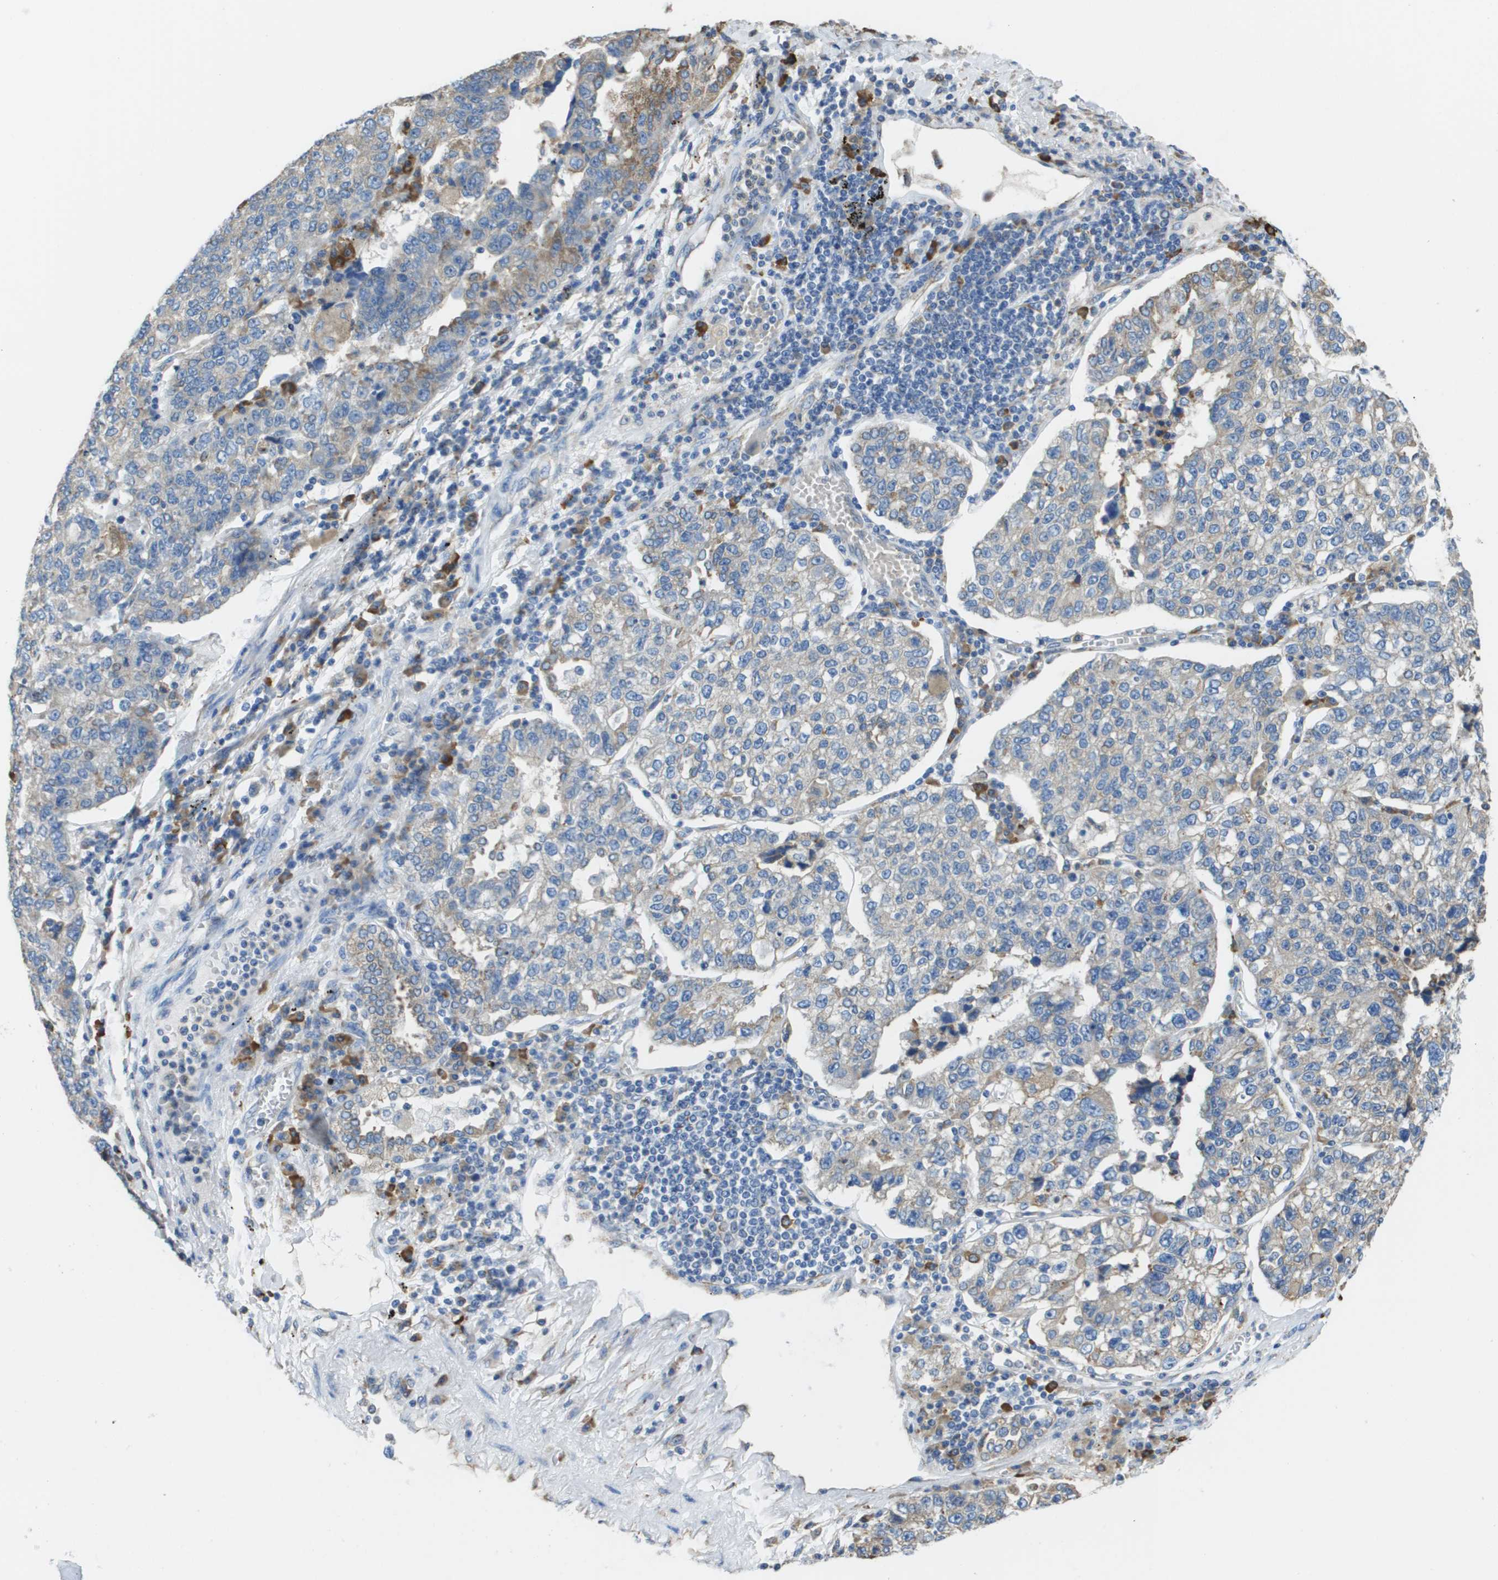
{"staining": {"intensity": "weak", "quantity": "<25%", "location": "cytoplasmic/membranous"}, "tissue": "lung cancer", "cell_type": "Tumor cells", "image_type": "cancer", "snomed": [{"axis": "morphology", "description": "Adenocarcinoma, NOS"}, {"axis": "topography", "description": "Lung"}], "caption": "Tumor cells are negative for protein expression in human lung cancer.", "gene": "SDR42E1", "patient": {"sex": "male", "age": 49}}